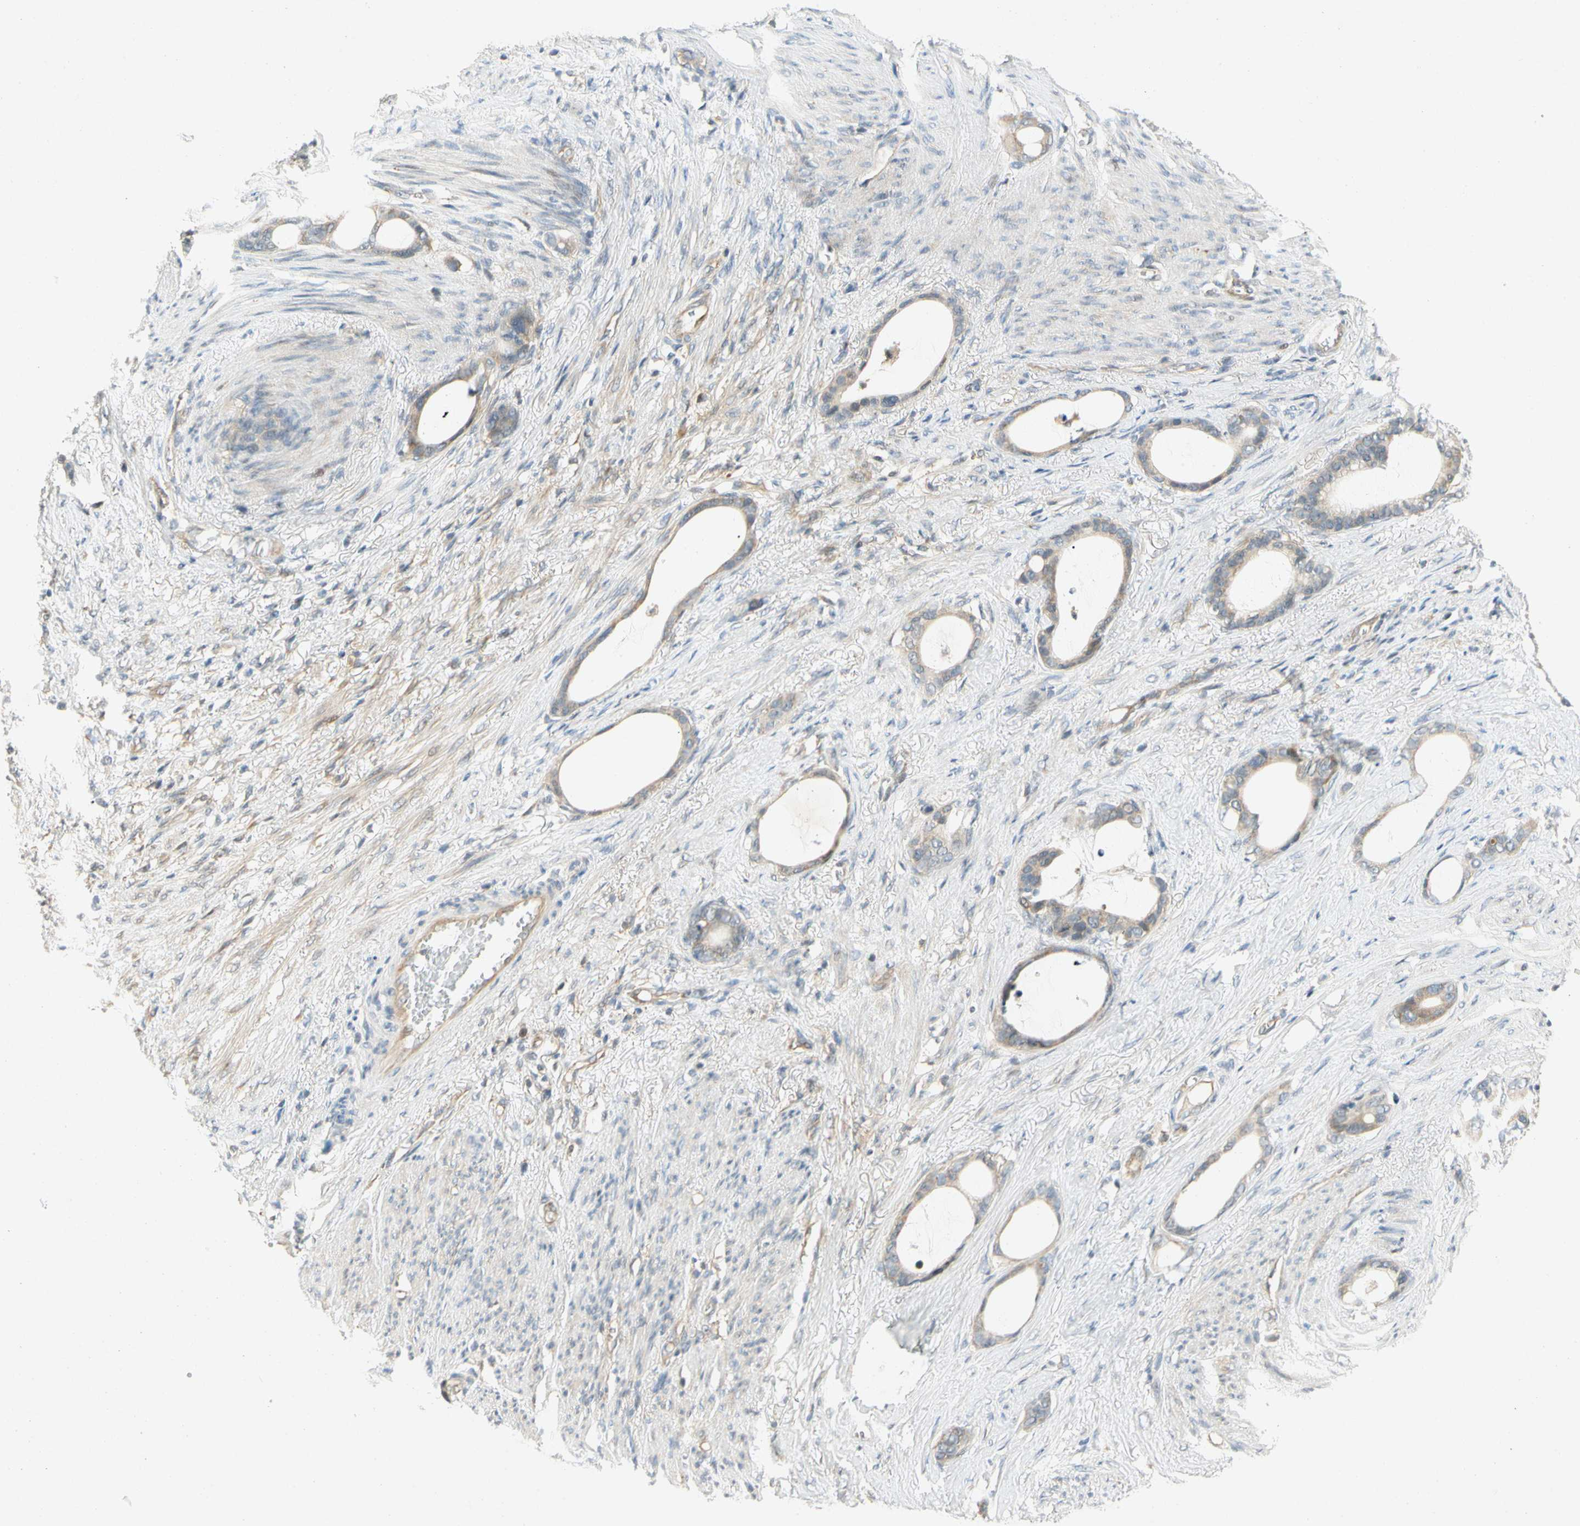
{"staining": {"intensity": "weak", "quantity": ">75%", "location": "cytoplasmic/membranous"}, "tissue": "stomach cancer", "cell_type": "Tumor cells", "image_type": "cancer", "snomed": [{"axis": "morphology", "description": "Adenocarcinoma, NOS"}, {"axis": "topography", "description": "Stomach"}], "caption": "An immunohistochemistry photomicrograph of tumor tissue is shown. Protein staining in brown shows weak cytoplasmic/membranous positivity in stomach adenocarcinoma within tumor cells. (DAB (3,3'-diaminobenzidine) IHC with brightfield microscopy, high magnification).", "gene": "GATD1", "patient": {"sex": "female", "age": 75}}